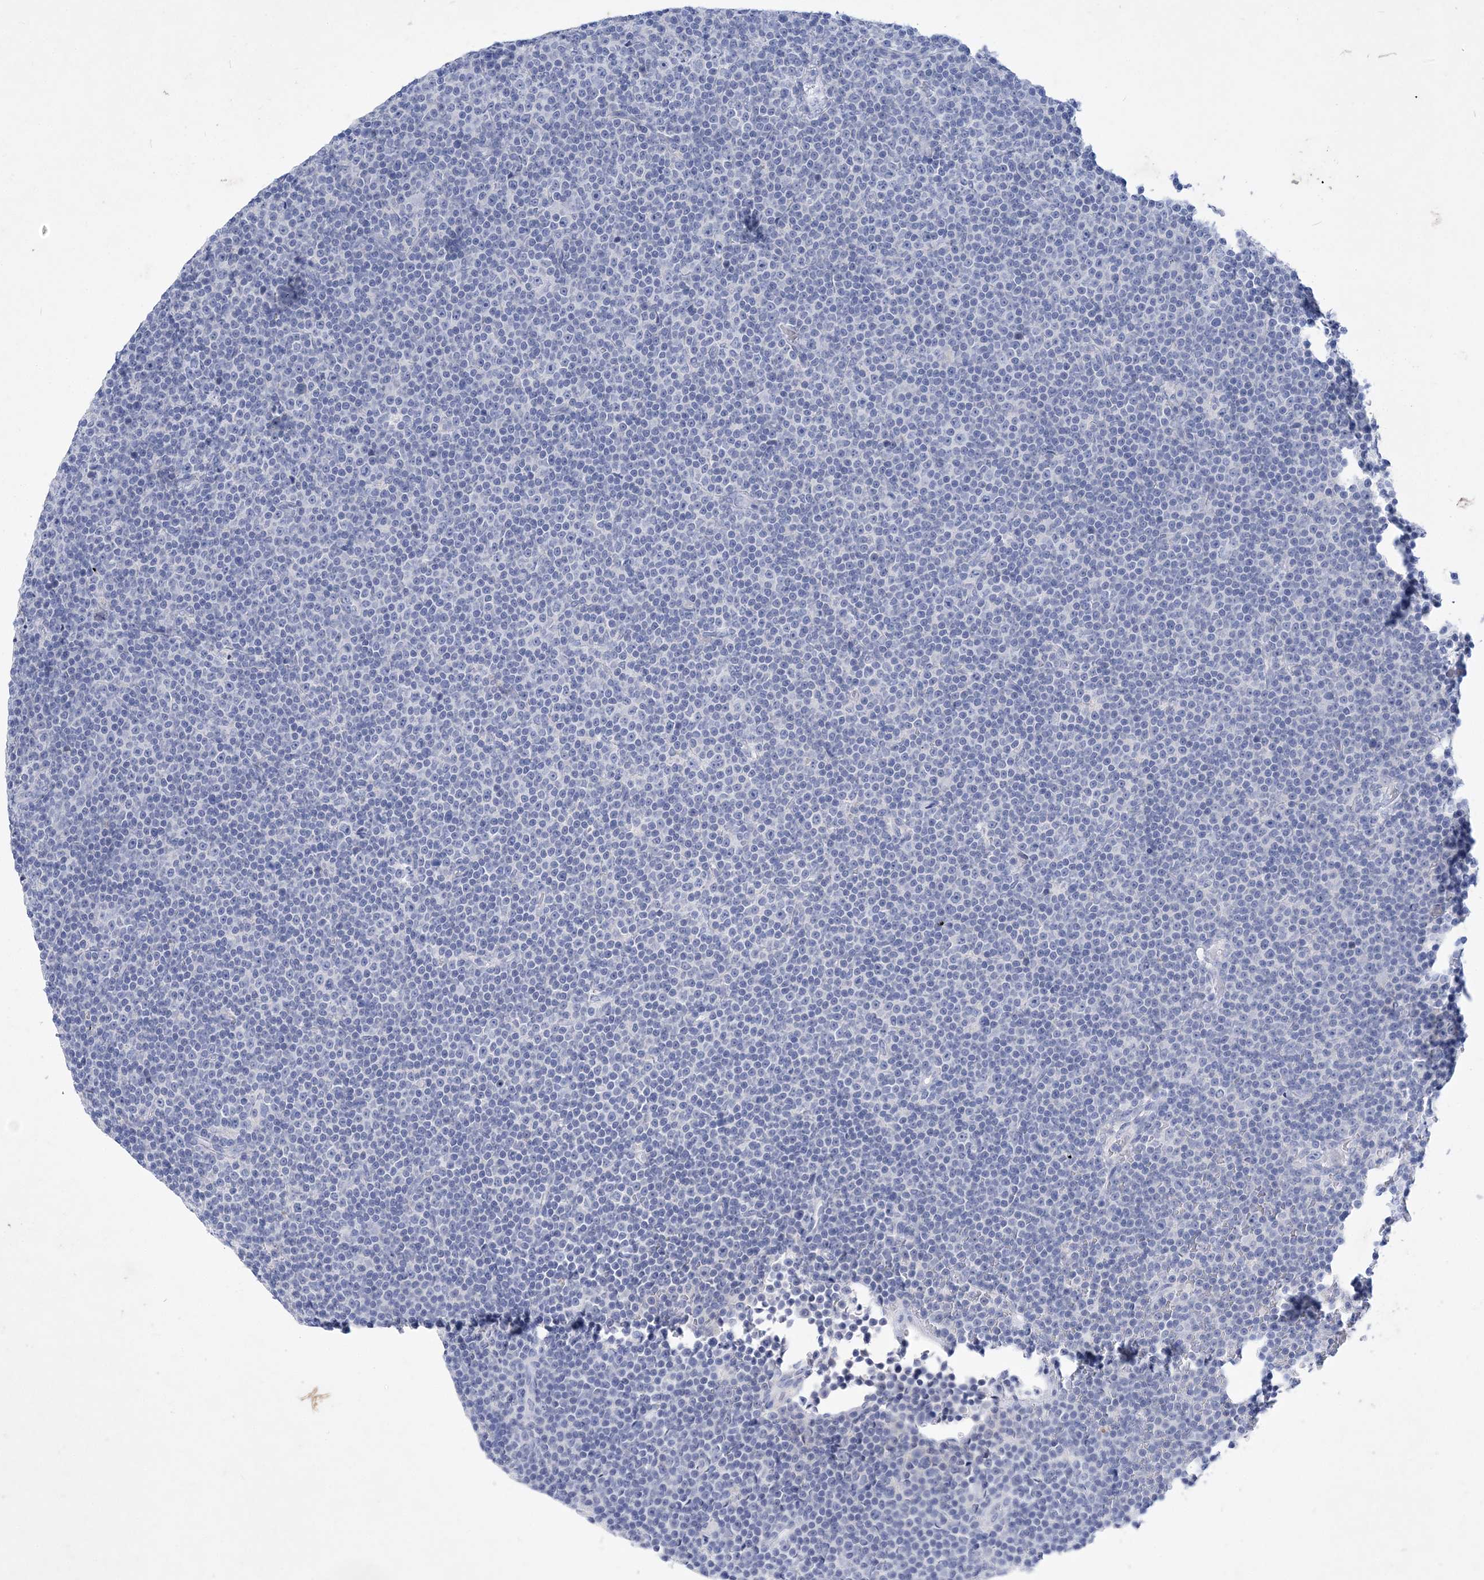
{"staining": {"intensity": "negative", "quantity": "none", "location": "none"}, "tissue": "lymphoma", "cell_type": "Tumor cells", "image_type": "cancer", "snomed": [{"axis": "morphology", "description": "Malignant lymphoma, non-Hodgkin's type, Low grade"}, {"axis": "topography", "description": "Lymph node"}], "caption": "Human low-grade malignant lymphoma, non-Hodgkin's type stained for a protein using IHC reveals no positivity in tumor cells.", "gene": "COPS8", "patient": {"sex": "female", "age": 67}}